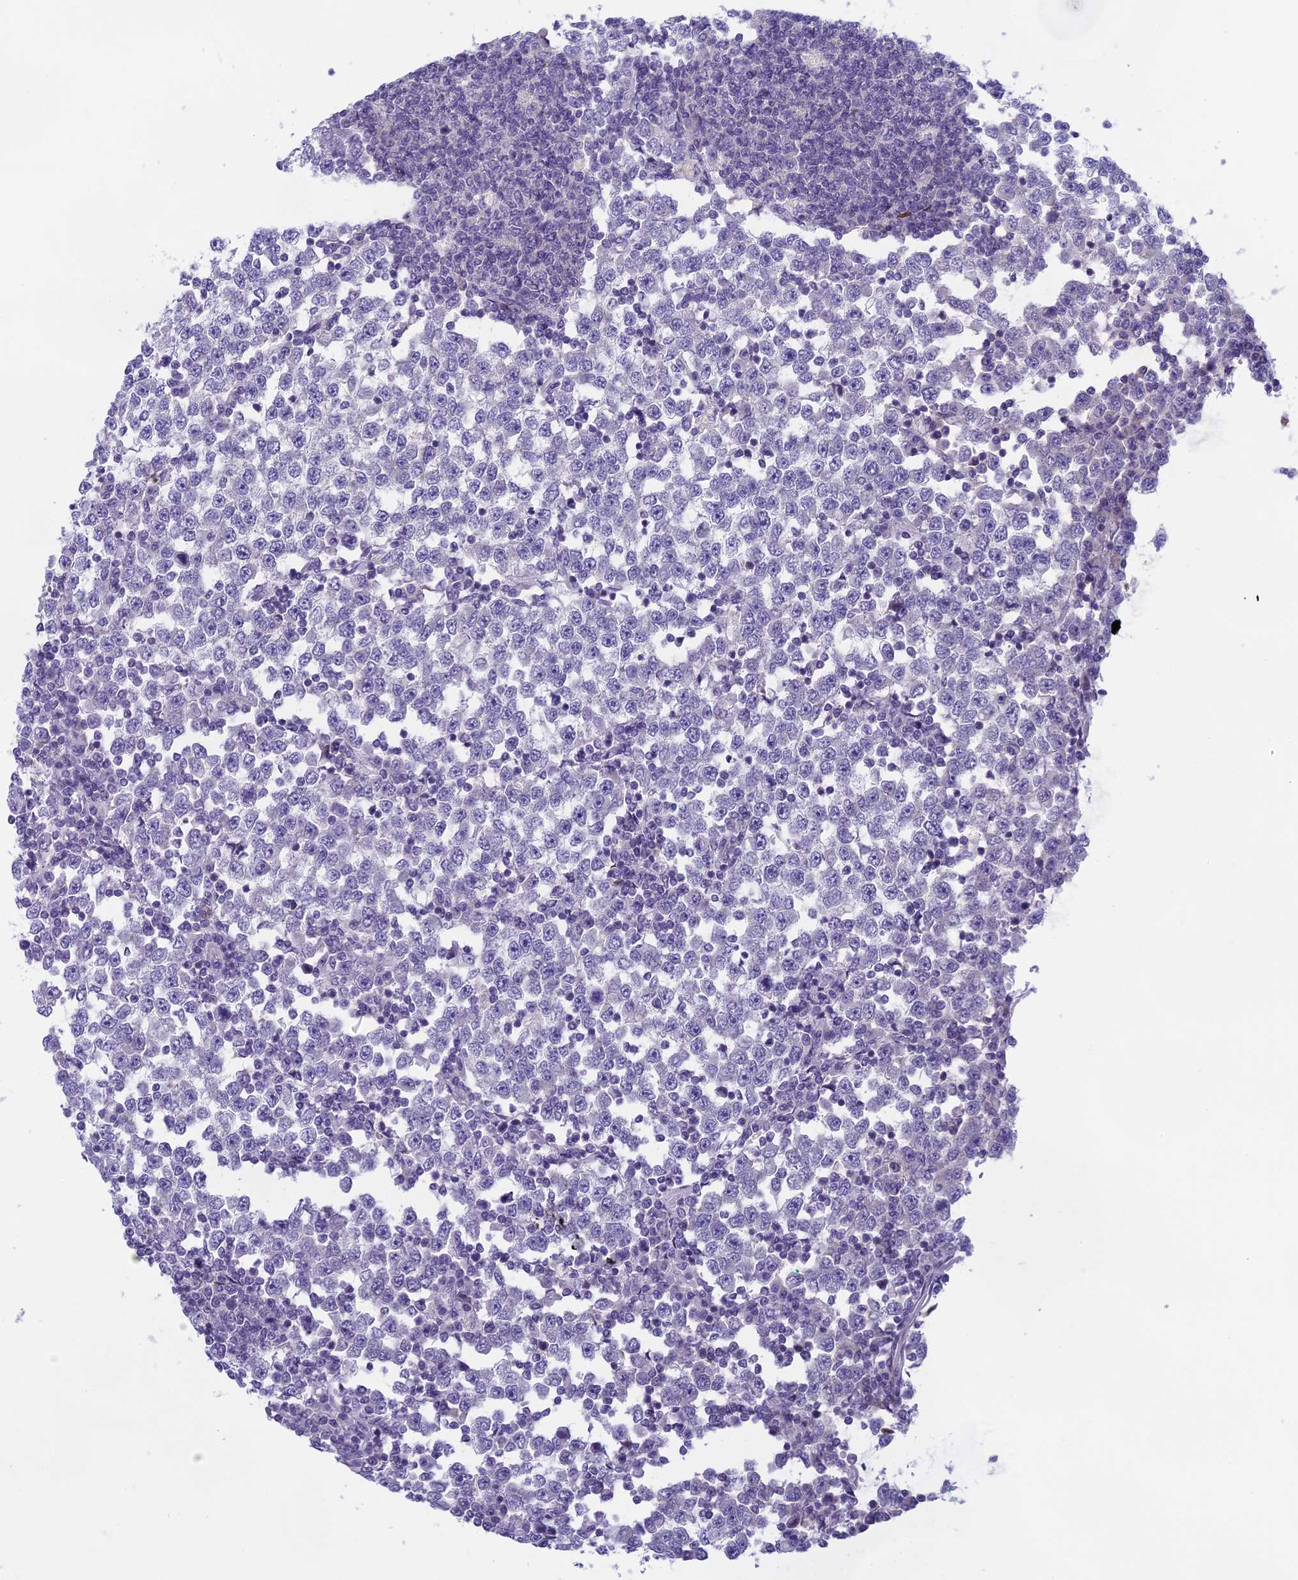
{"staining": {"intensity": "negative", "quantity": "none", "location": "none"}, "tissue": "testis cancer", "cell_type": "Tumor cells", "image_type": "cancer", "snomed": [{"axis": "morphology", "description": "Seminoma, NOS"}, {"axis": "topography", "description": "Testis"}], "caption": "Immunohistochemistry of seminoma (testis) exhibits no staining in tumor cells.", "gene": "ARHGEF37", "patient": {"sex": "male", "age": 65}}